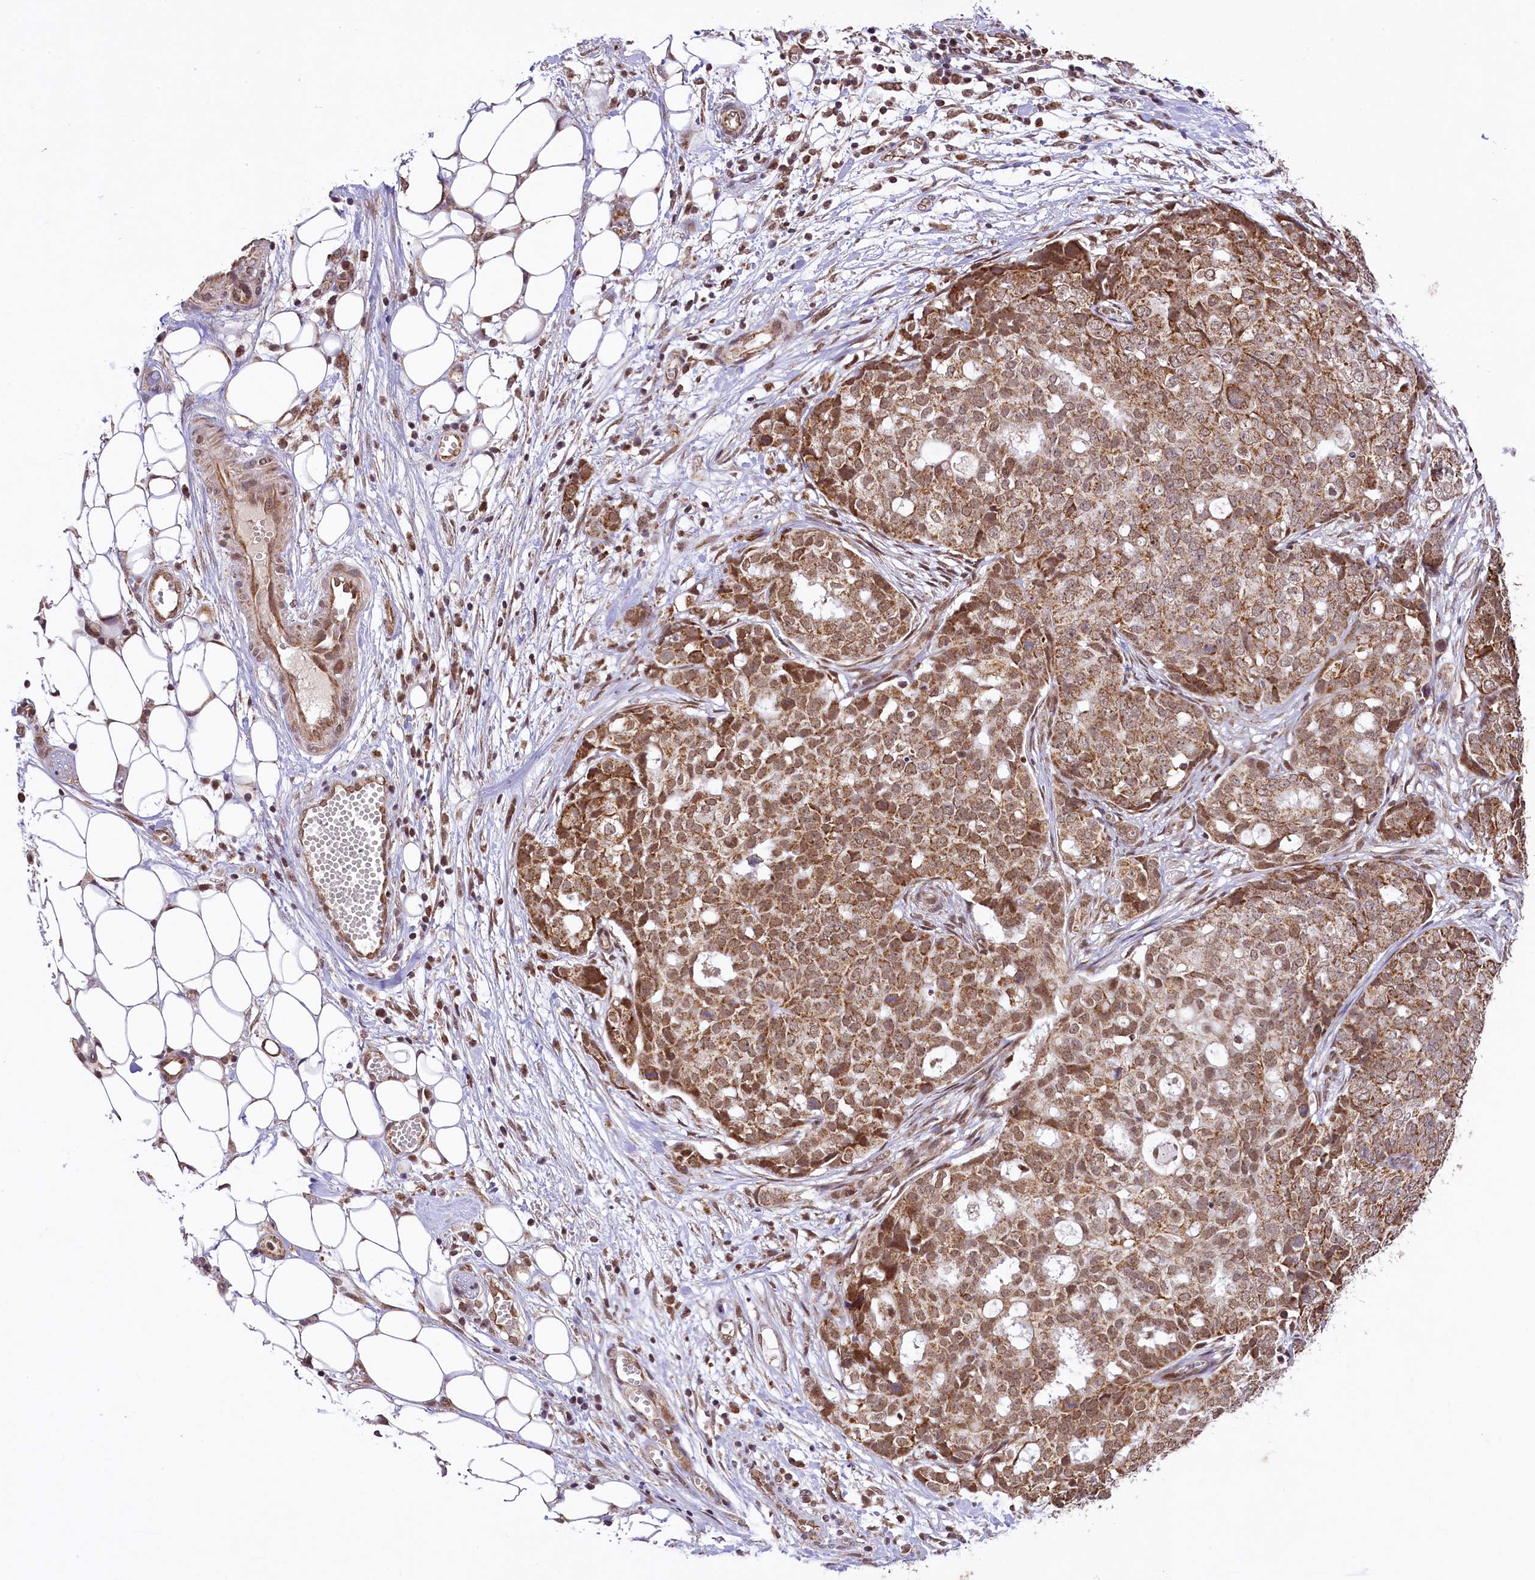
{"staining": {"intensity": "moderate", "quantity": ">75%", "location": "nuclear"}, "tissue": "ovarian cancer", "cell_type": "Tumor cells", "image_type": "cancer", "snomed": [{"axis": "morphology", "description": "Cystadenocarcinoma, serous, NOS"}, {"axis": "topography", "description": "Soft tissue"}, {"axis": "topography", "description": "Ovary"}], "caption": "Serous cystadenocarcinoma (ovarian) stained with DAB (3,3'-diaminobenzidine) immunohistochemistry (IHC) displays medium levels of moderate nuclear staining in approximately >75% of tumor cells. The staining was performed using DAB to visualize the protein expression in brown, while the nuclei were stained in blue with hematoxylin (Magnification: 20x).", "gene": "PAF1", "patient": {"sex": "female", "age": 57}}